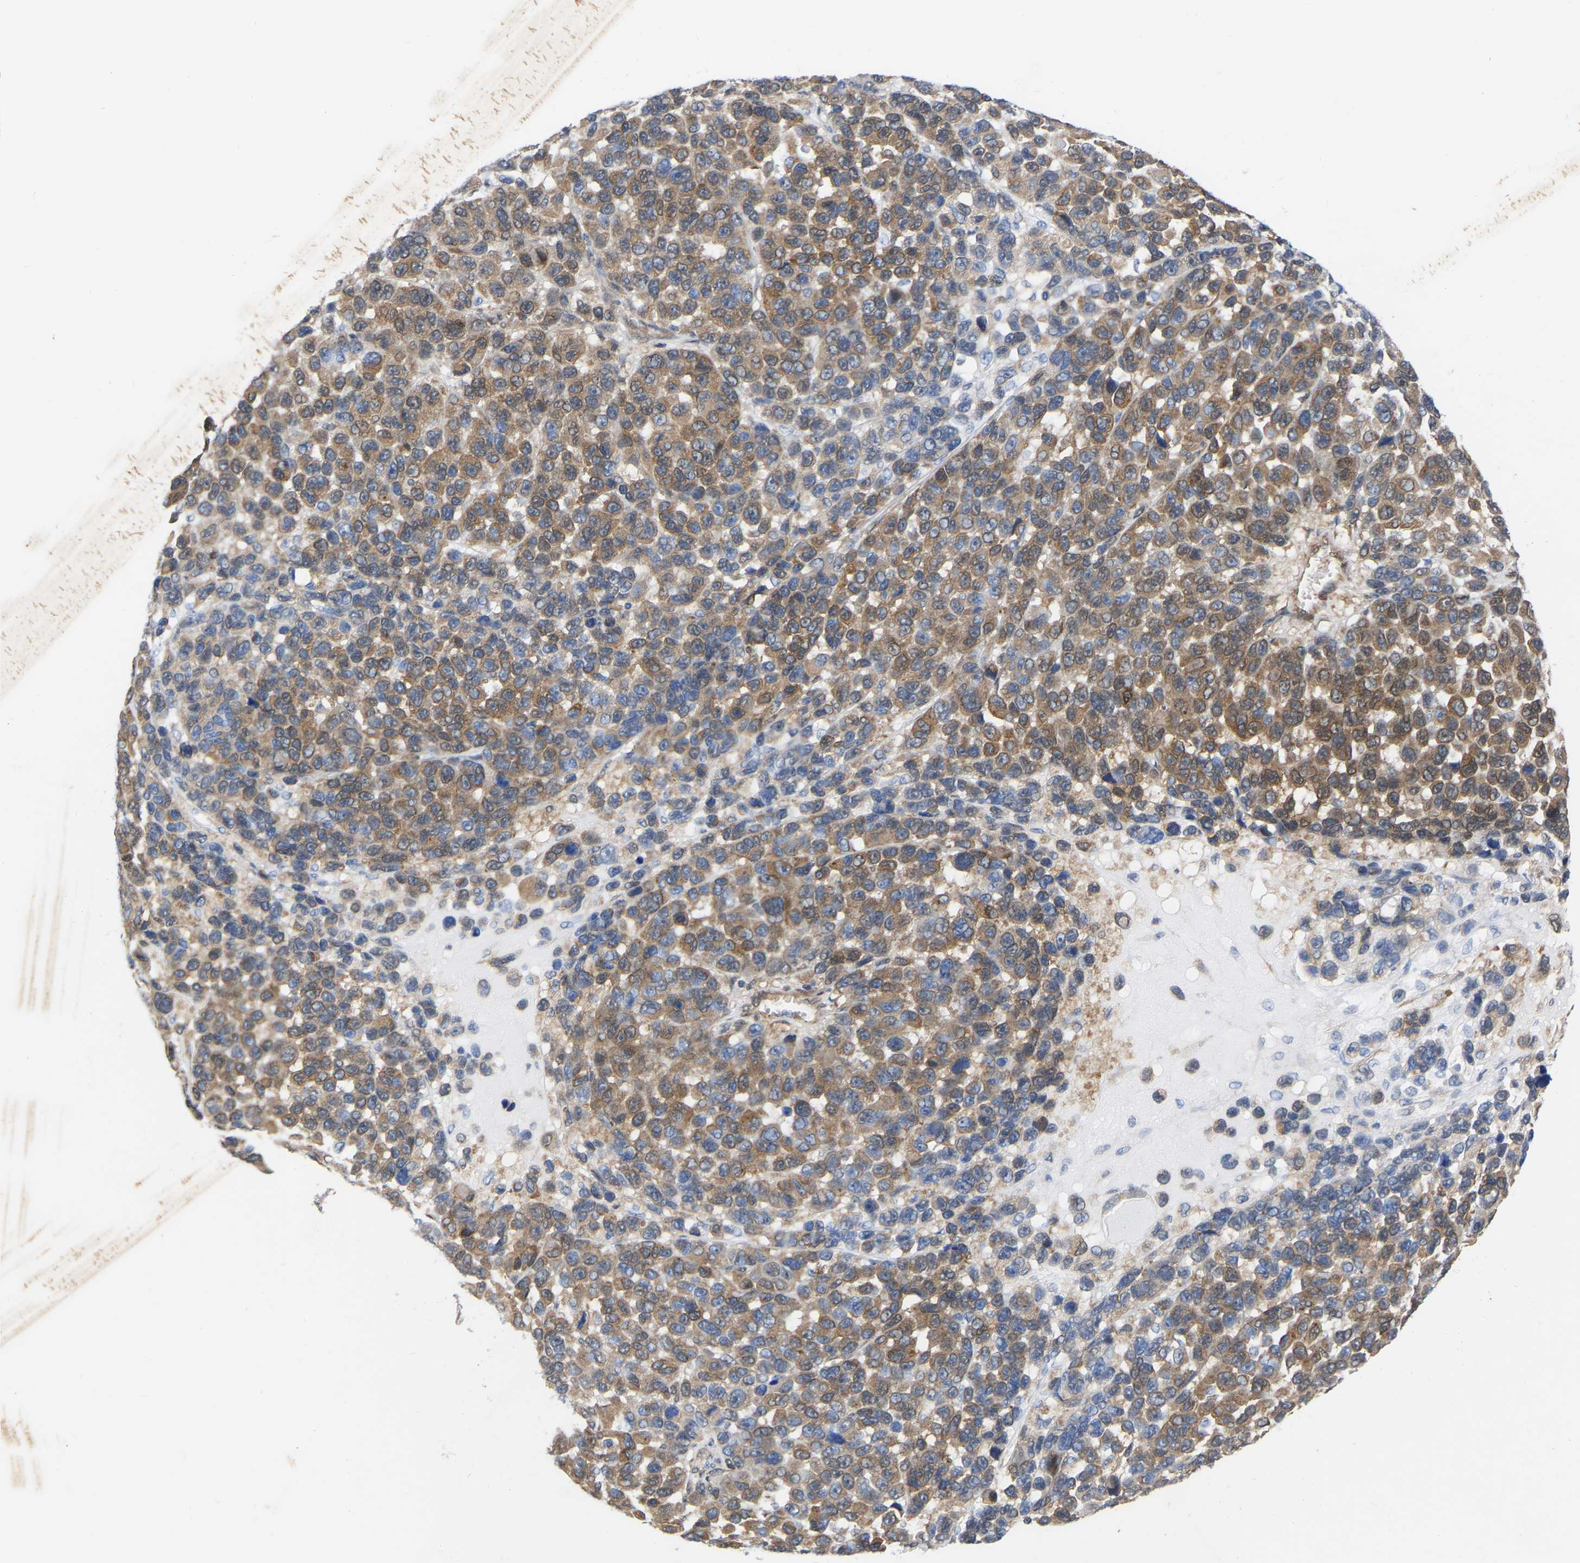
{"staining": {"intensity": "moderate", "quantity": ">75%", "location": "cytoplasmic/membranous"}, "tissue": "melanoma", "cell_type": "Tumor cells", "image_type": "cancer", "snomed": [{"axis": "morphology", "description": "Malignant melanoma, NOS"}, {"axis": "topography", "description": "Skin"}], "caption": "Protein expression analysis of melanoma exhibits moderate cytoplasmic/membranous positivity in approximately >75% of tumor cells. Using DAB (3,3'-diaminobenzidine) (brown) and hematoxylin (blue) stains, captured at high magnification using brightfield microscopy.", "gene": "UBE4B", "patient": {"sex": "male", "age": 53}}